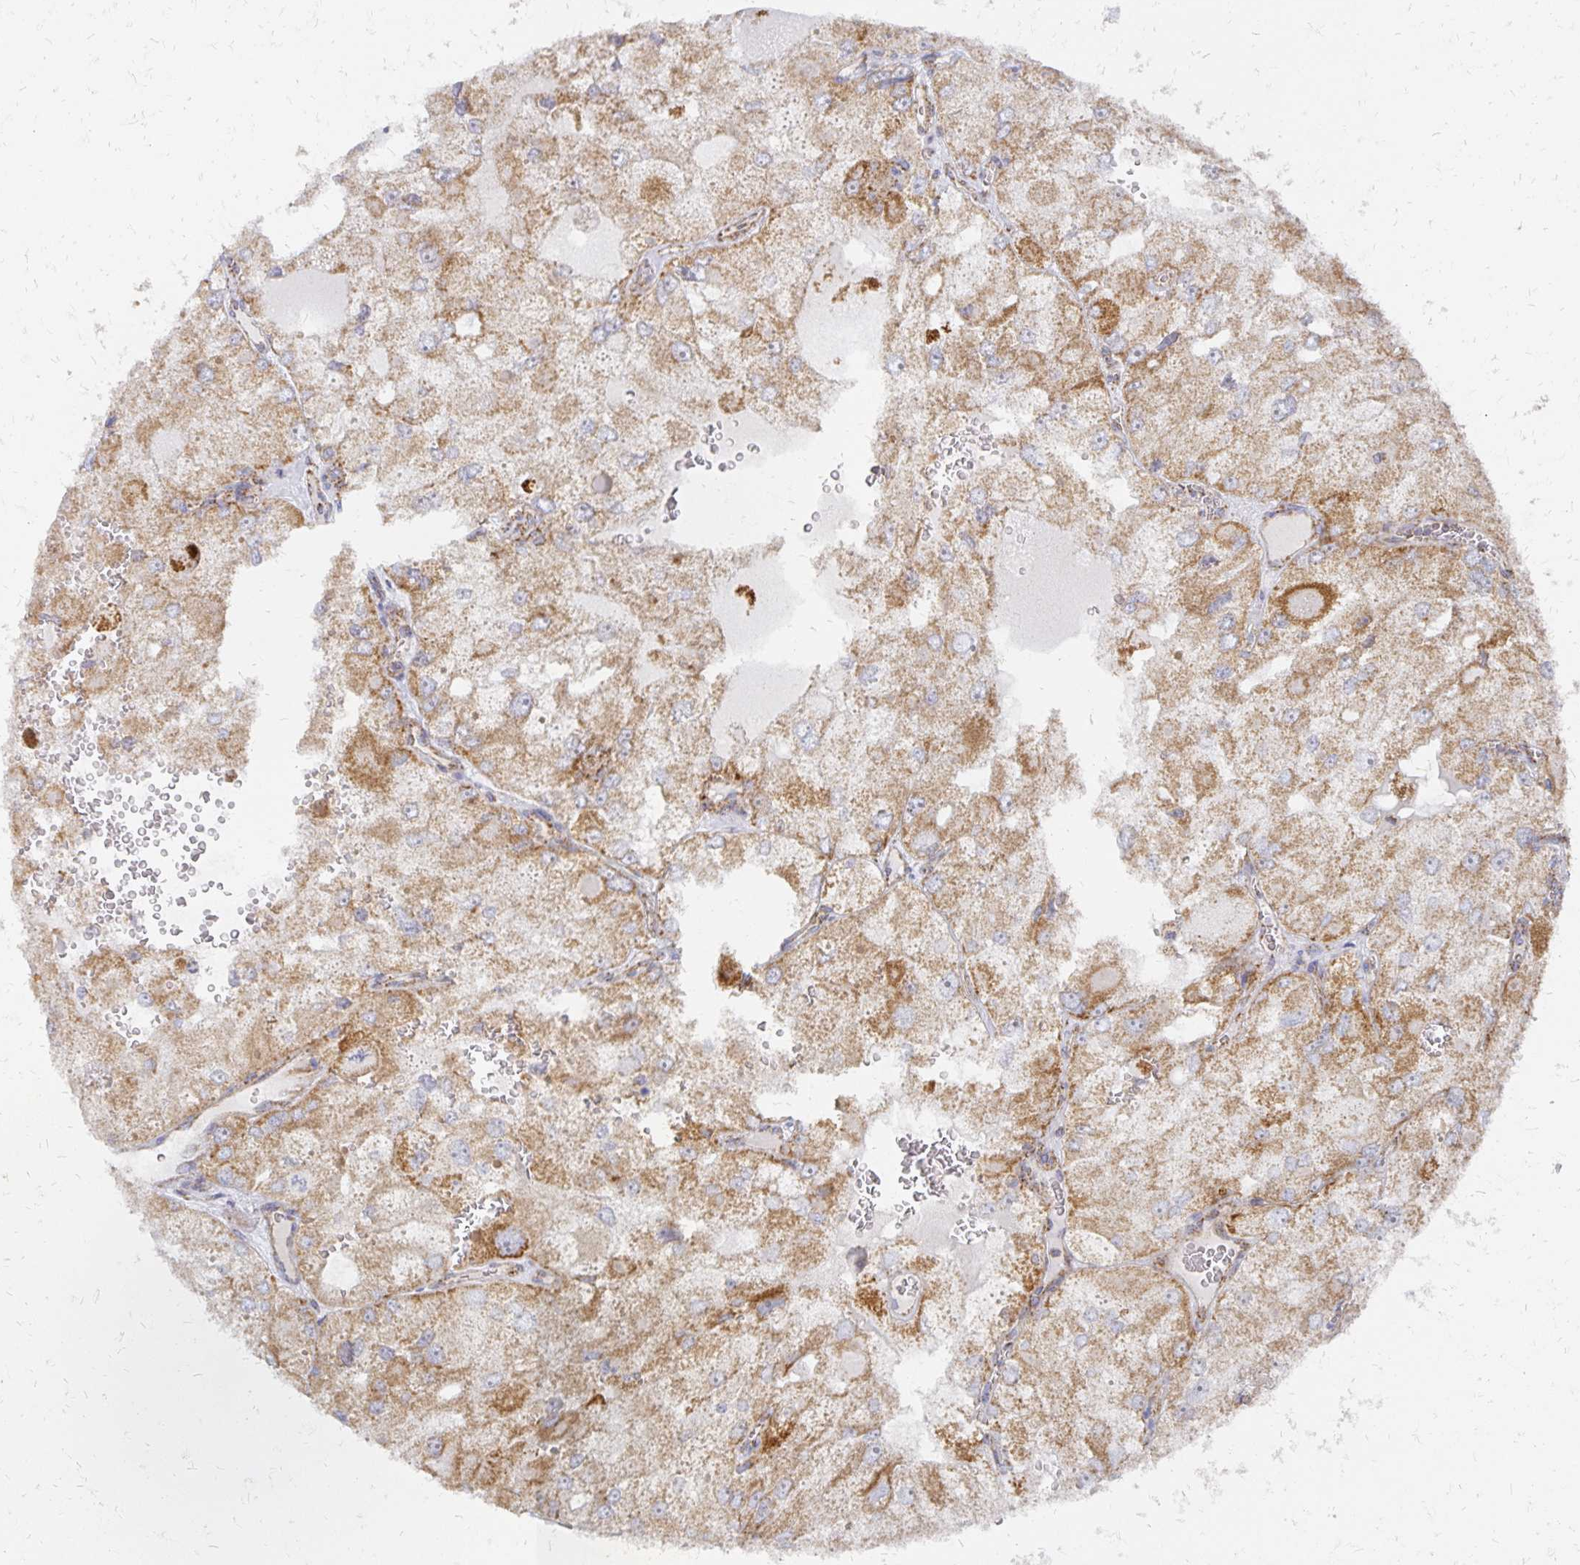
{"staining": {"intensity": "moderate", "quantity": ">75%", "location": "cytoplasmic/membranous"}, "tissue": "renal cancer", "cell_type": "Tumor cells", "image_type": "cancer", "snomed": [{"axis": "morphology", "description": "Adenocarcinoma, NOS"}, {"axis": "topography", "description": "Kidney"}], "caption": "Immunohistochemical staining of adenocarcinoma (renal) demonstrates moderate cytoplasmic/membranous protein staining in about >75% of tumor cells.", "gene": "STOML2", "patient": {"sex": "female", "age": 70}}